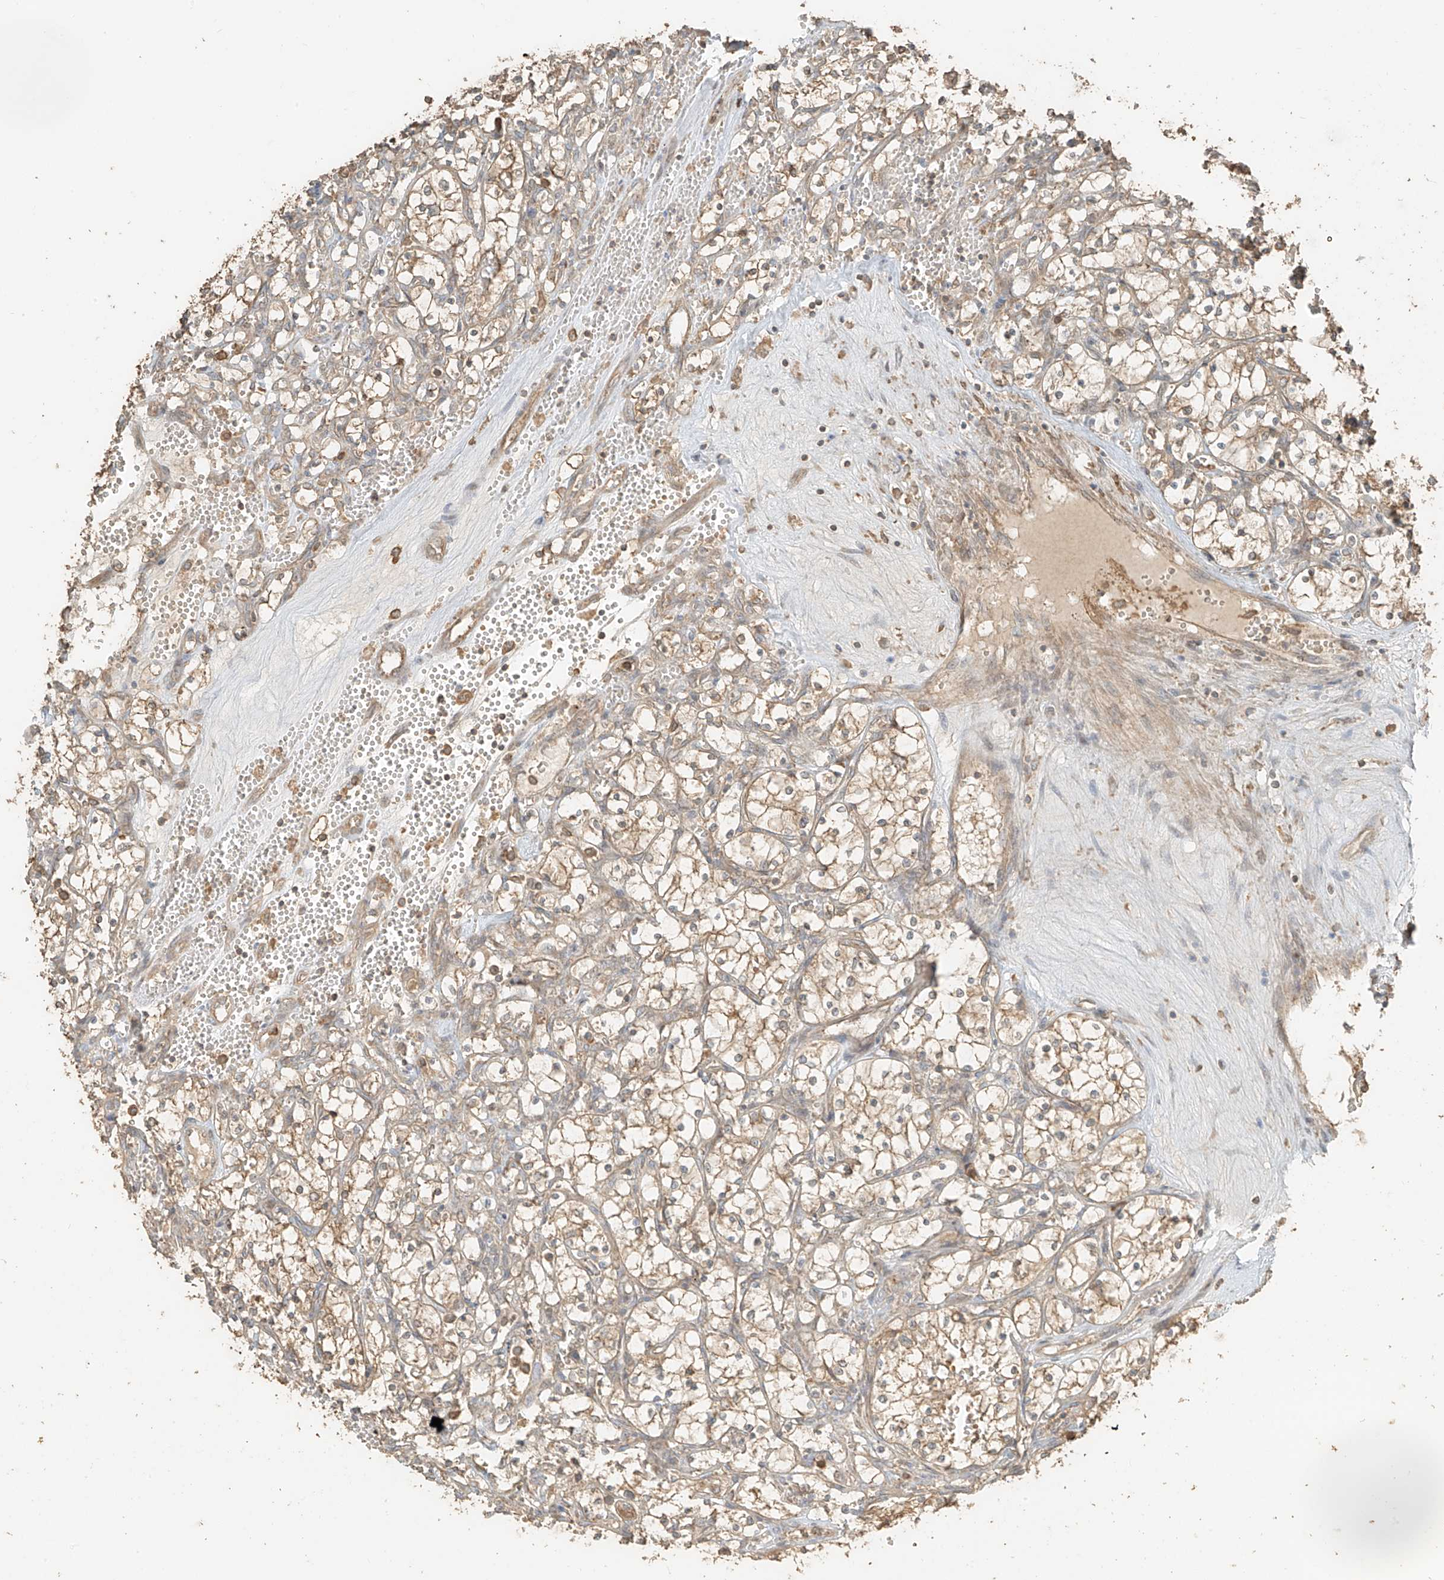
{"staining": {"intensity": "moderate", "quantity": ">75%", "location": "cytoplasmic/membranous"}, "tissue": "renal cancer", "cell_type": "Tumor cells", "image_type": "cancer", "snomed": [{"axis": "morphology", "description": "Adenocarcinoma, NOS"}, {"axis": "topography", "description": "Kidney"}], "caption": "Tumor cells exhibit medium levels of moderate cytoplasmic/membranous expression in about >75% of cells in renal cancer.", "gene": "RFTN2", "patient": {"sex": "female", "age": 69}}